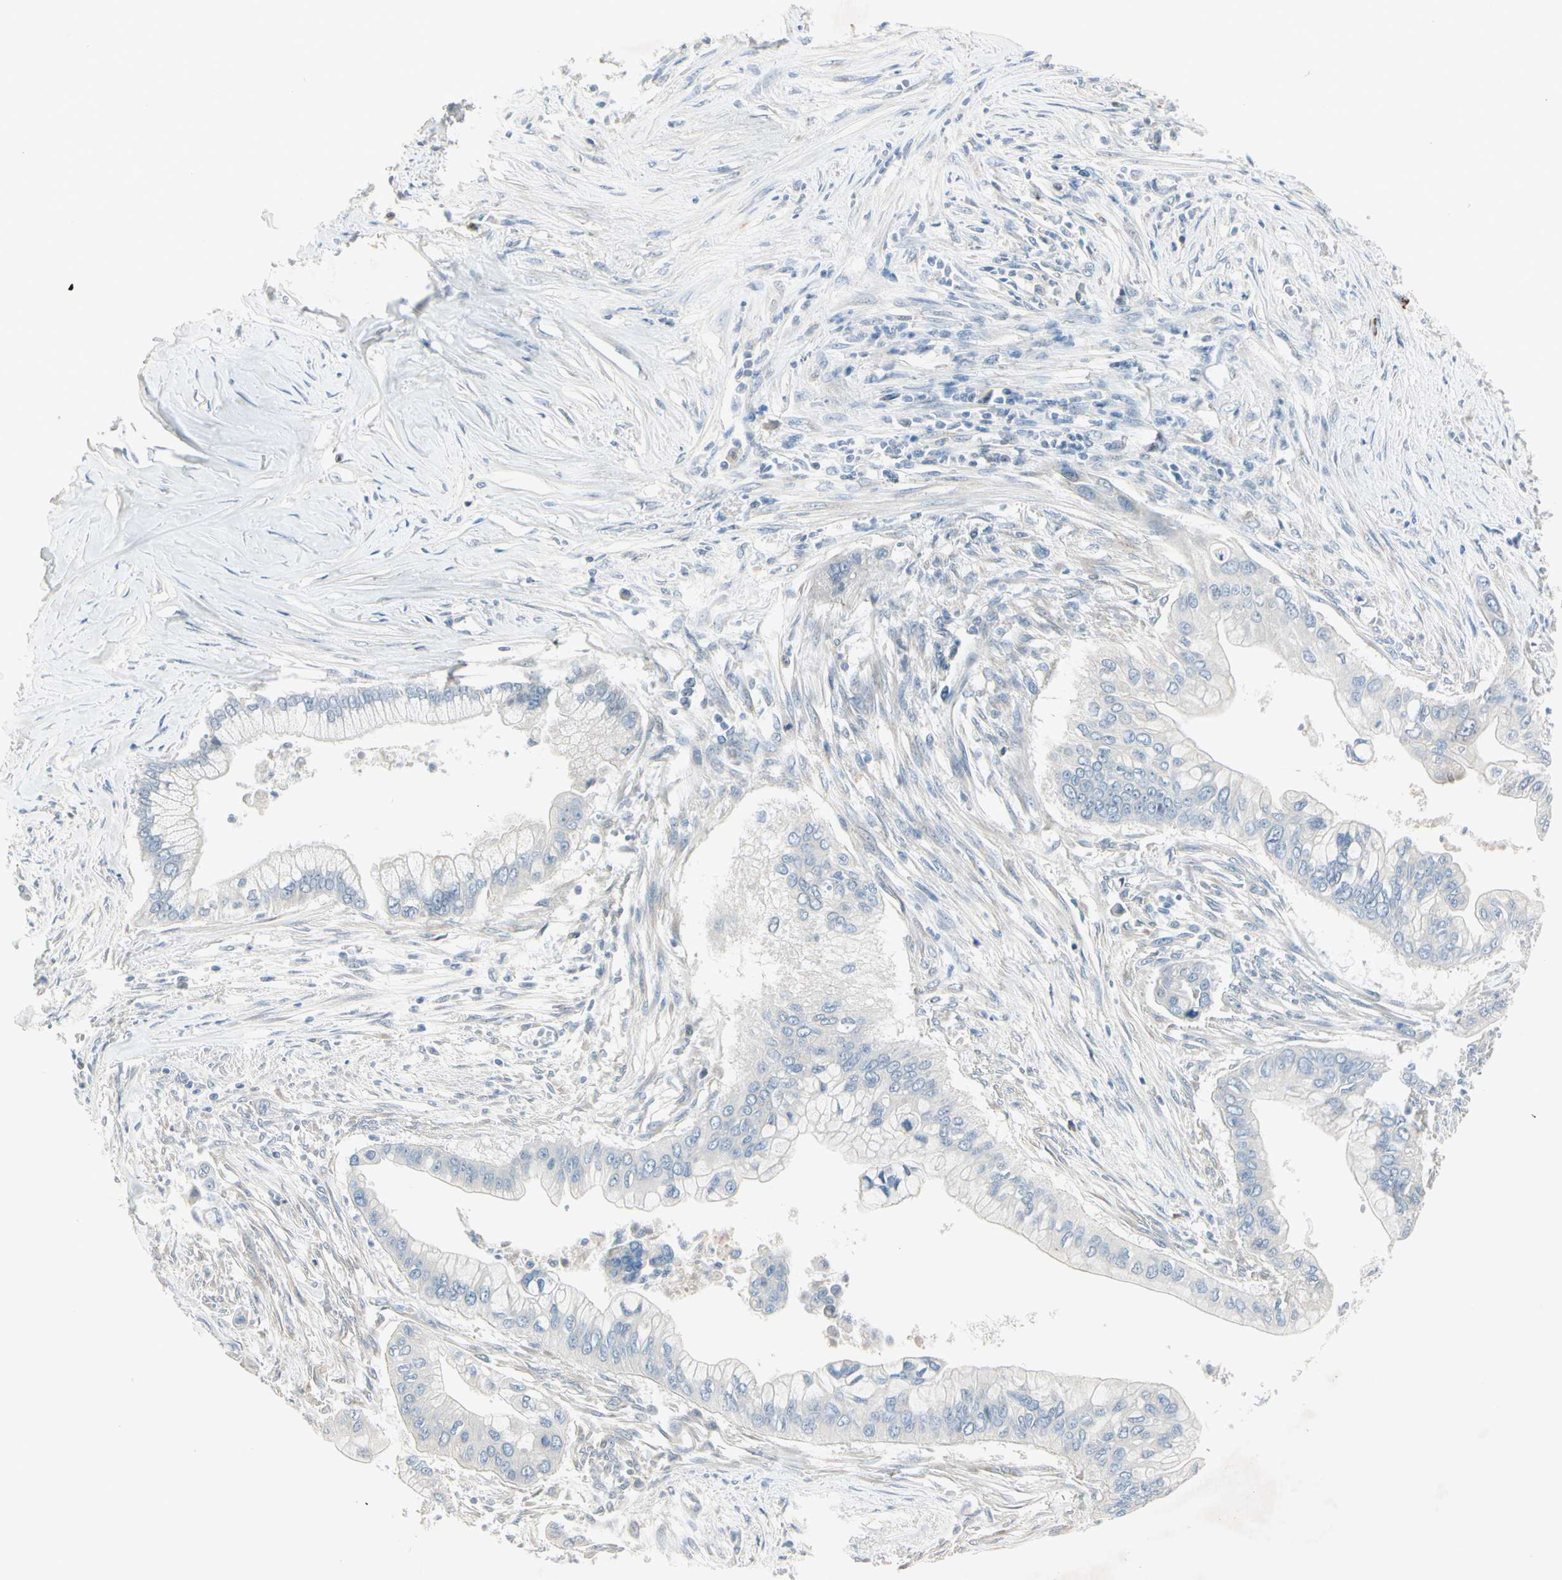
{"staining": {"intensity": "moderate", "quantity": "<25%", "location": "cytoplasmic/membranous"}, "tissue": "pancreatic cancer", "cell_type": "Tumor cells", "image_type": "cancer", "snomed": [{"axis": "morphology", "description": "Adenocarcinoma, NOS"}, {"axis": "topography", "description": "Pancreas"}], "caption": "Pancreatic cancer was stained to show a protein in brown. There is low levels of moderate cytoplasmic/membranous staining in about <25% of tumor cells.", "gene": "MAPRE3", "patient": {"sex": "male", "age": 59}}